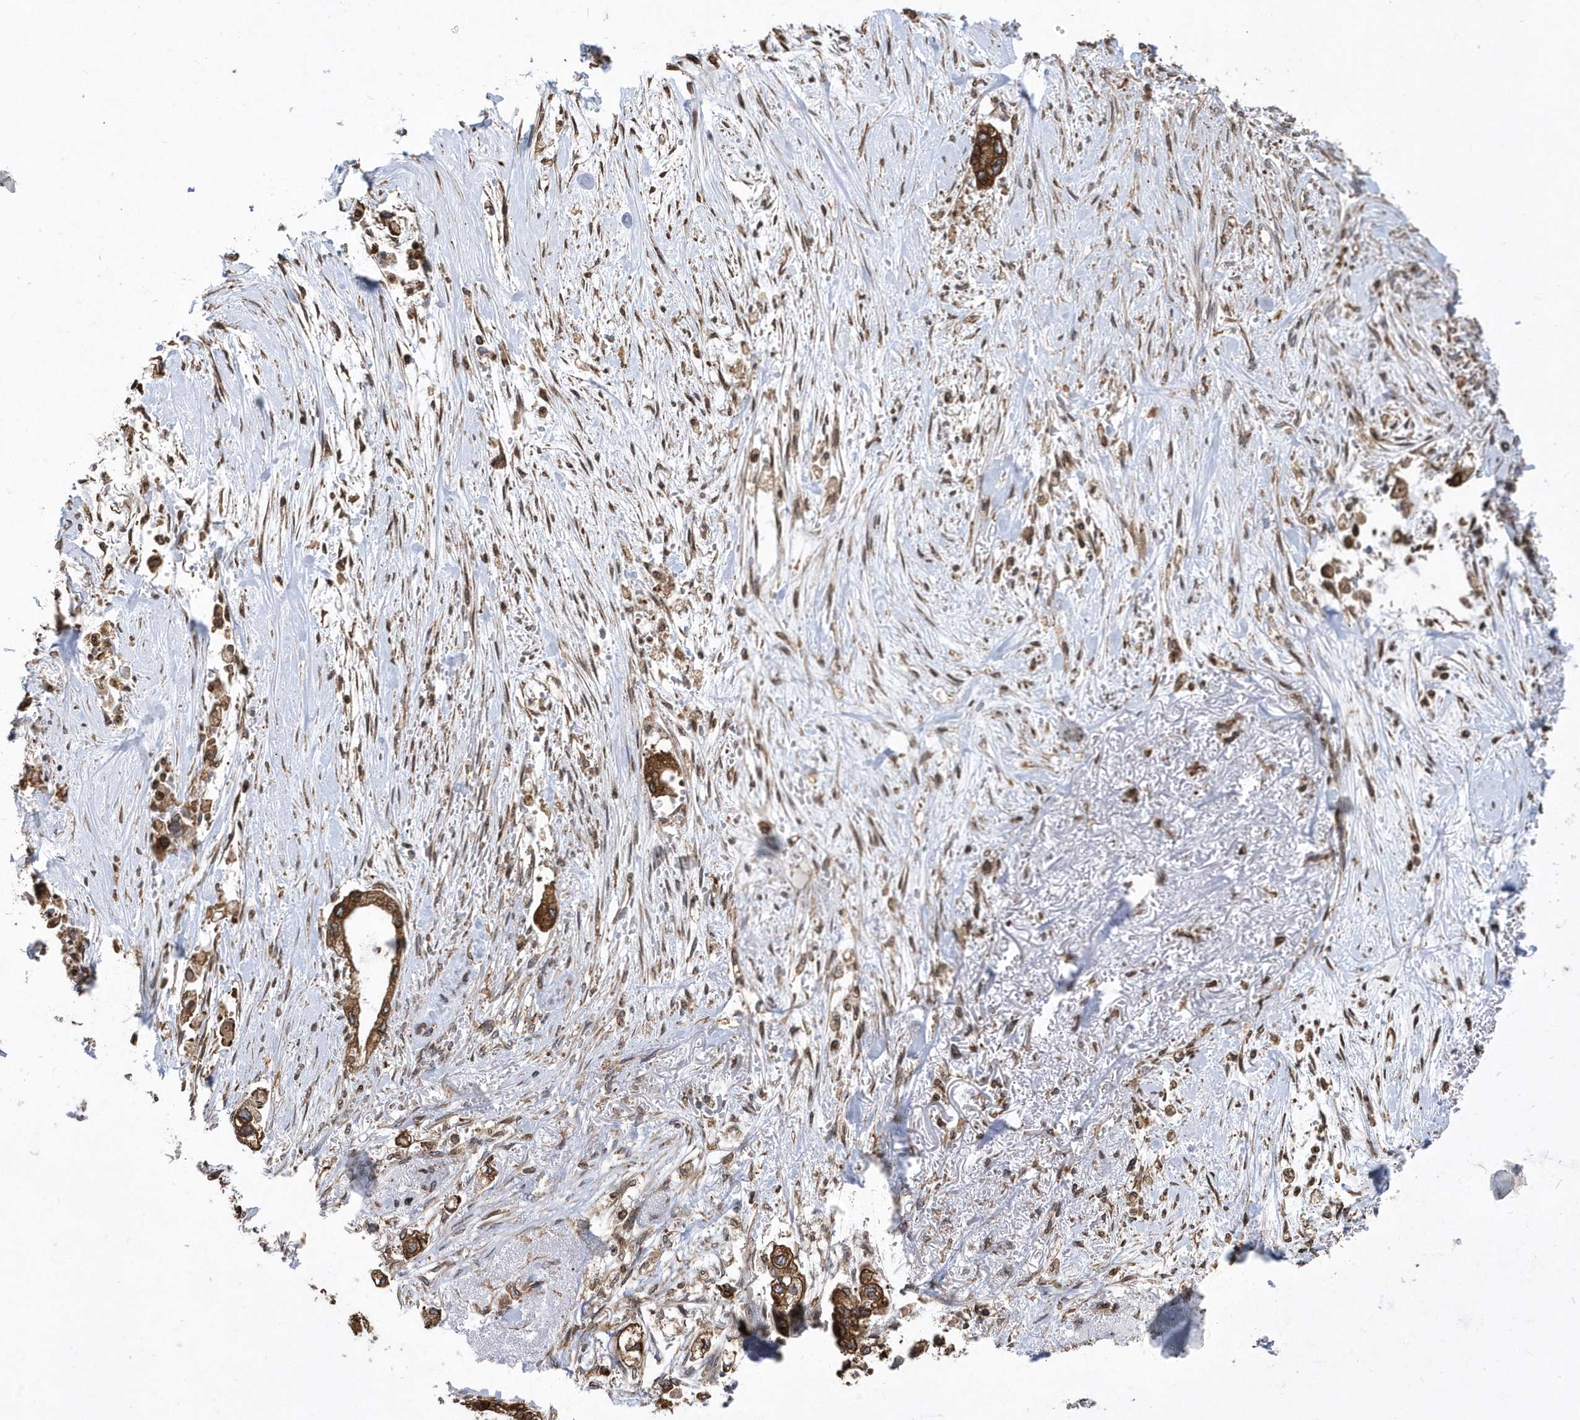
{"staining": {"intensity": "moderate", "quantity": ">75%", "location": "cytoplasmic/membranous"}, "tissue": "stomach cancer", "cell_type": "Tumor cells", "image_type": "cancer", "snomed": [{"axis": "morphology", "description": "Adenocarcinoma, NOS"}, {"axis": "topography", "description": "Stomach"}], "caption": "An image of human adenocarcinoma (stomach) stained for a protein demonstrates moderate cytoplasmic/membranous brown staining in tumor cells.", "gene": "VAMP7", "patient": {"sex": "male", "age": 62}}